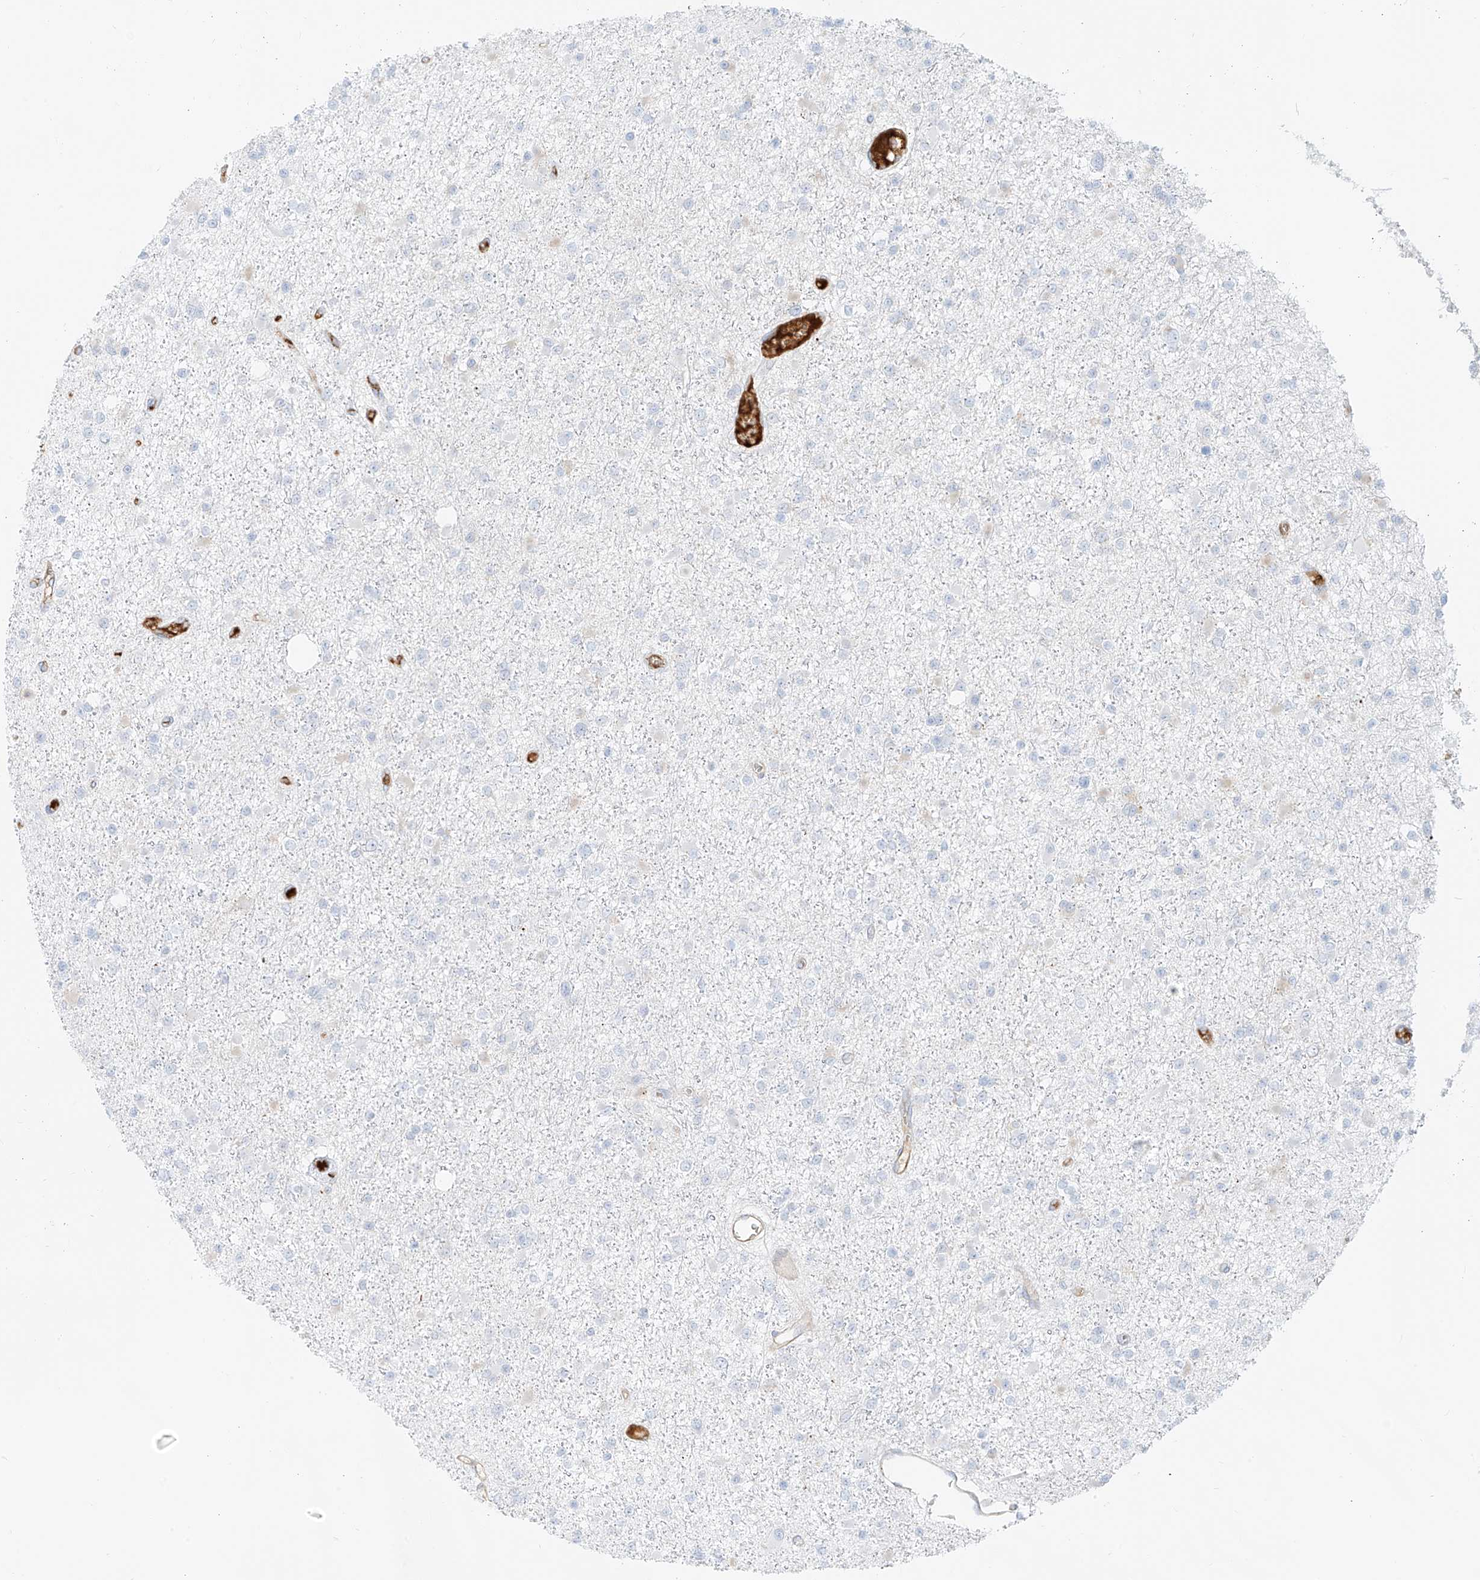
{"staining": {"intensity": "negative", "quantity": "none", "location": "none"}, "tissue": "glioma", "cell_type": "Tumor cells", "image_type": "cancer", "snomed": [{"axis": "morphology", "description": "Glioma, malignant, Low grade"}, {"axis": "topography", "description": "Brain"}], "caption": "Immunohistochemistry (IHC) histopathology image of malignant glioma (low-grade) stained for a protein (brown), which exhibits no expression in tumor cells. Brightfield microscopy of immunohistochemistry stained with DAB (3,3'-diaminobenzidine) (brown) and hematoxylin (blue), captured at high magnification.", "gene": "OCSTAMP", "patient": {"sex": "female", "age": 22}}